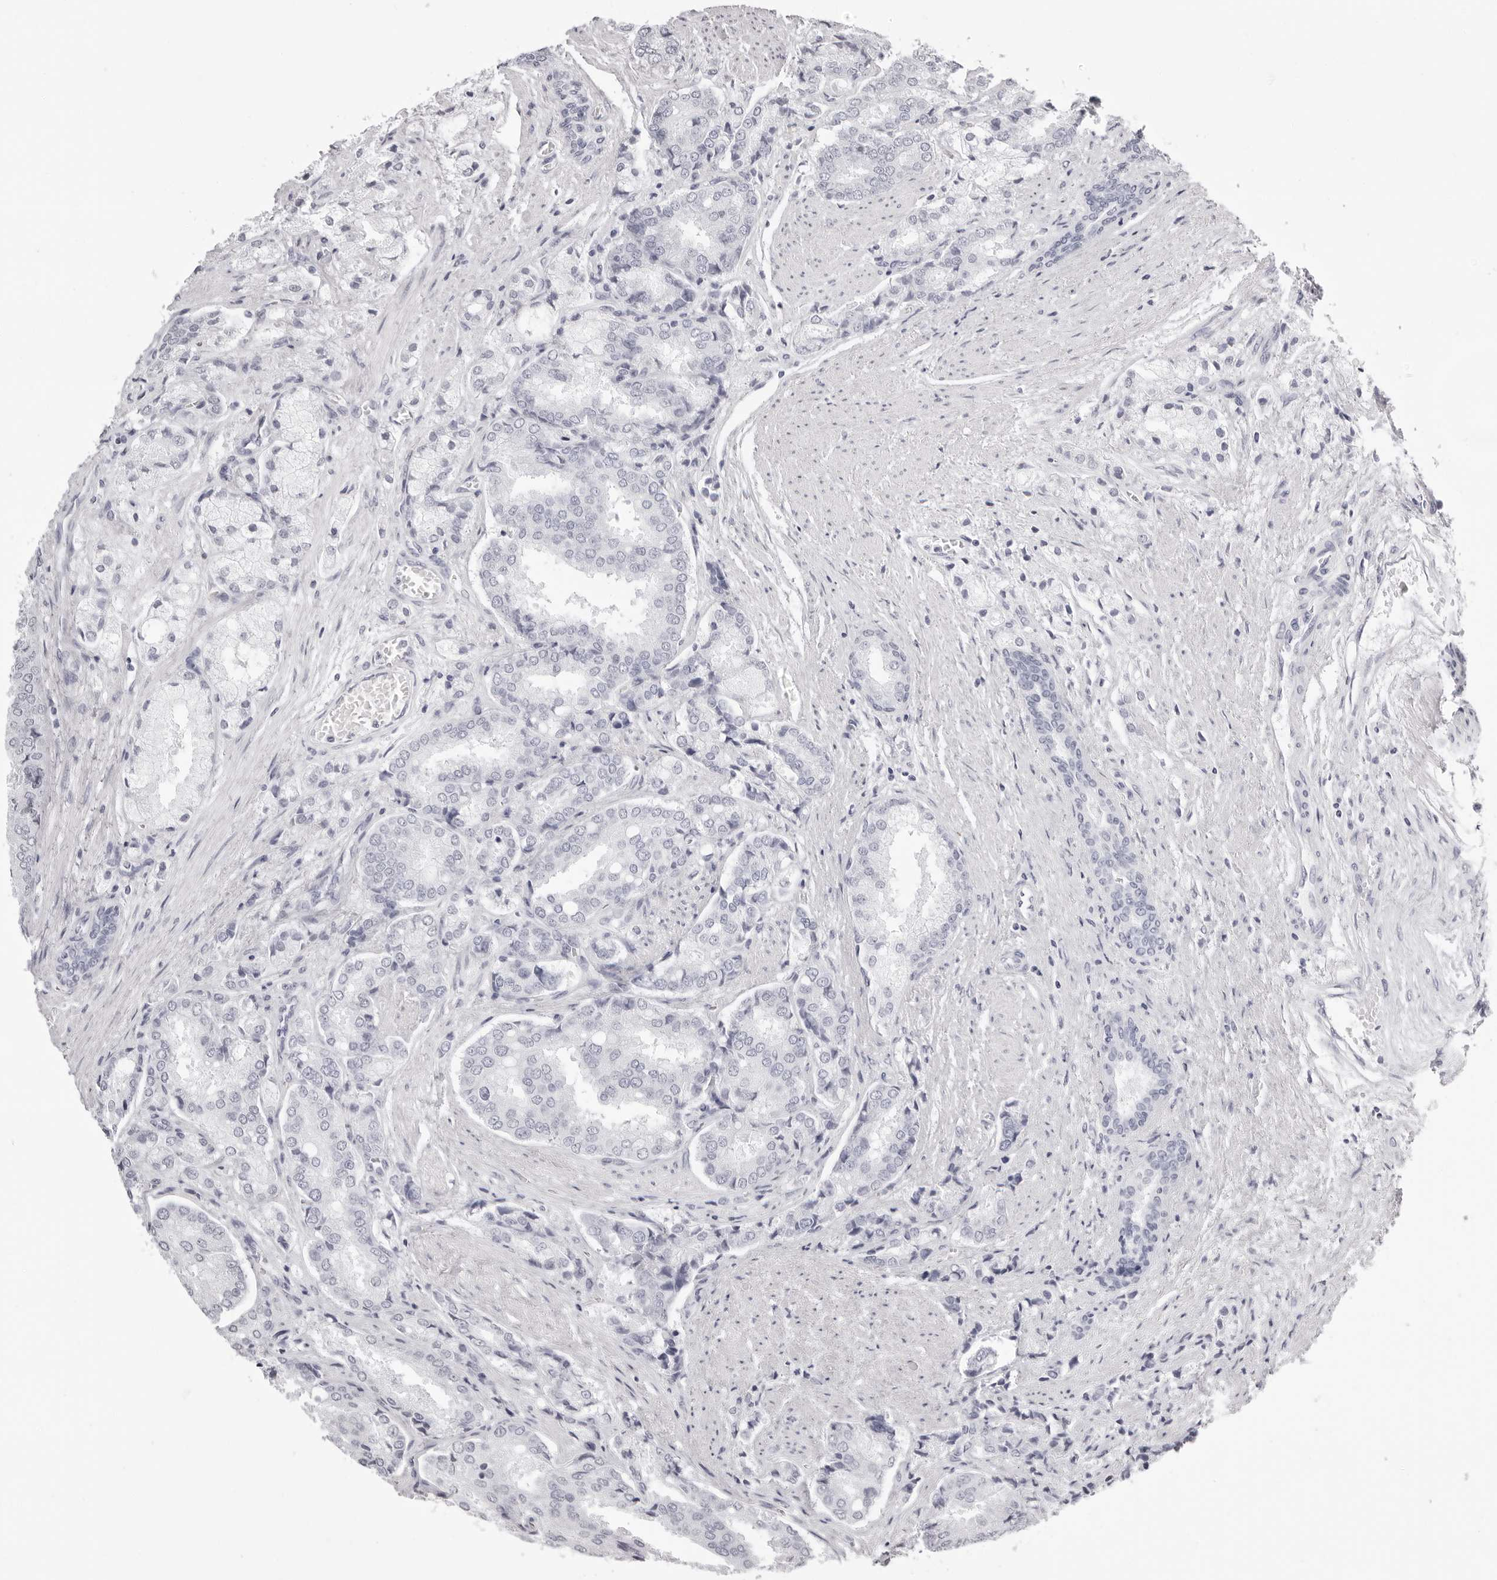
{"staining": {"intensity": "negative", "quantity": "none", "location": "none"}, "tissue": "prostate cancer", "cell_type": "Tumor cells", "image_type": "cancer", "snomed": [{"axis": "morphology", "description": "Adenocarcinoma, High grade"}, {"axis": "topography", "description": "Prostate"}], "caption": "This is an IHC histopathology image of prostate cancer. There is no expression in tumor cells.", "gene": "RHO", "patient": {"sex": "male", "age": 50}}